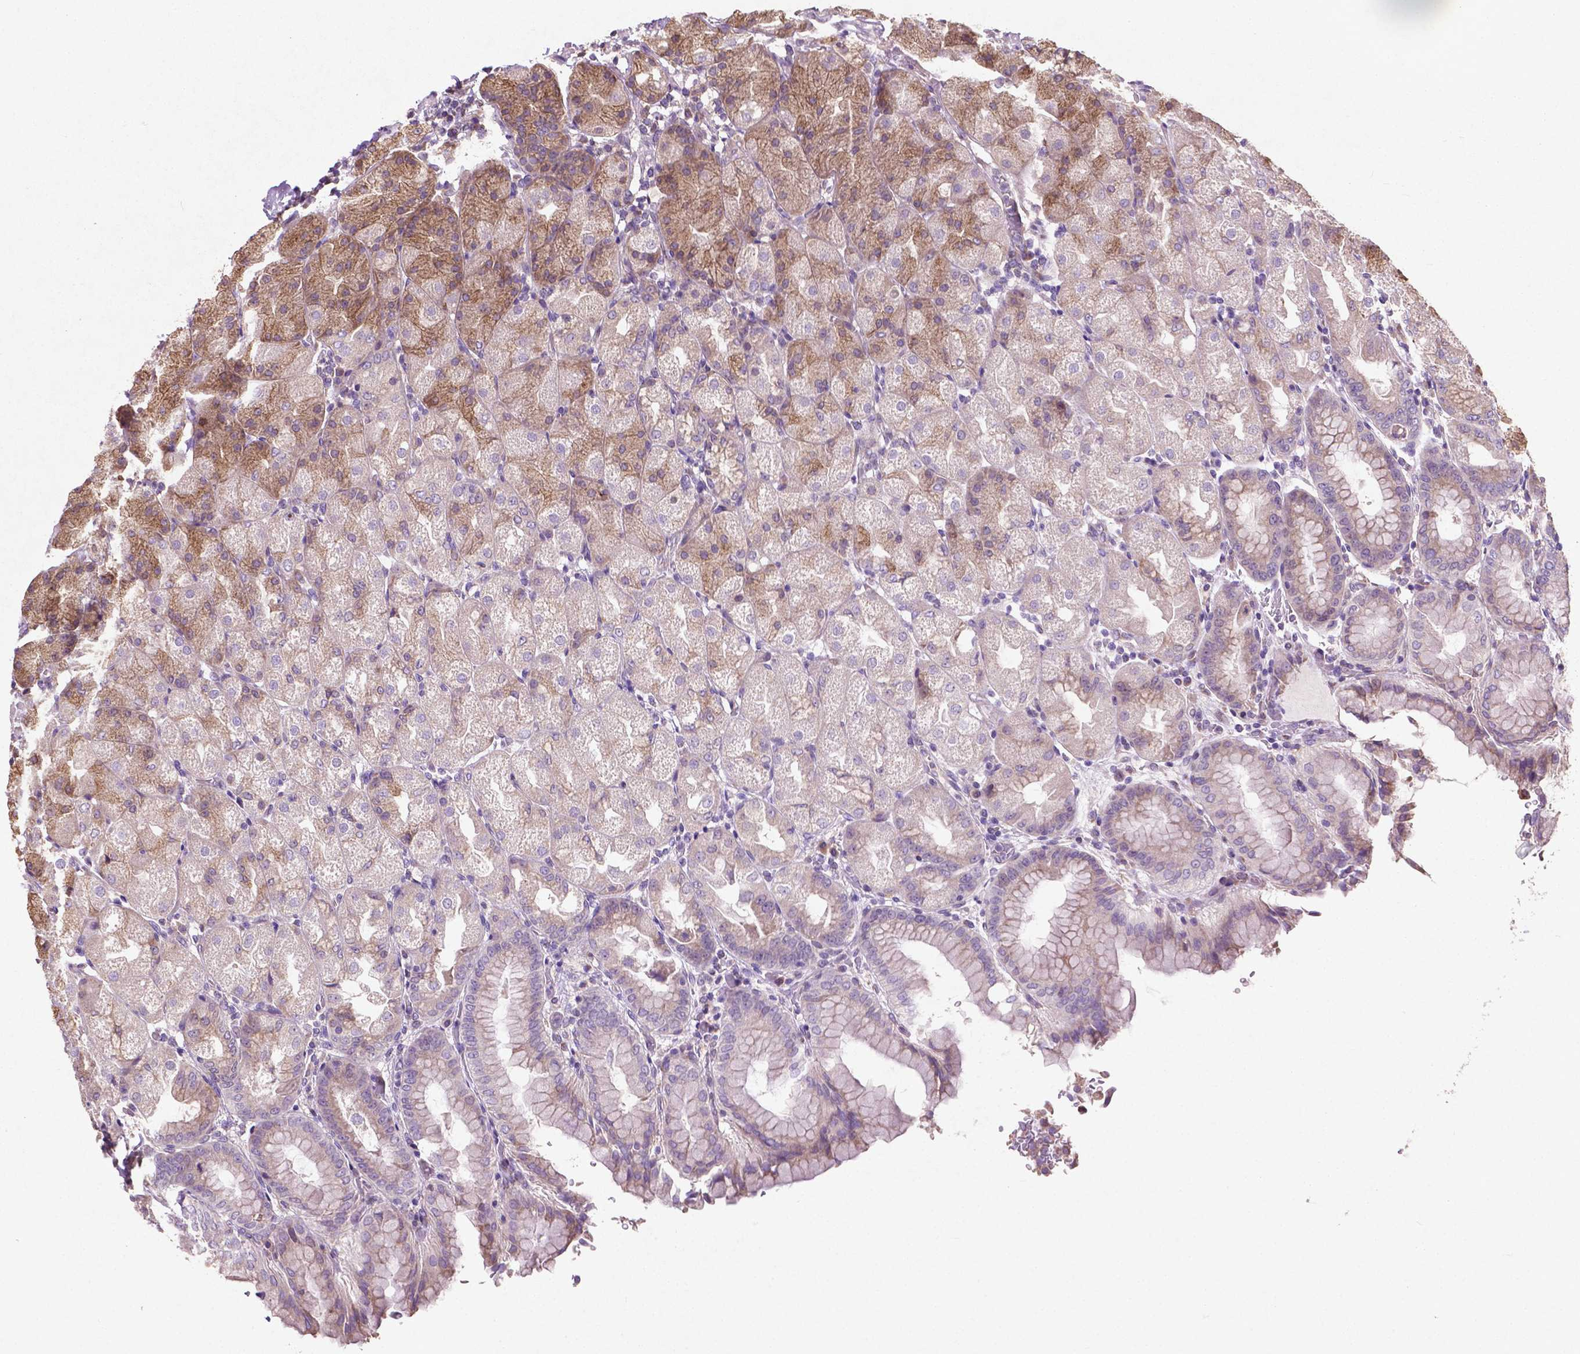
{"staining": {"intensity": "moderate", "quantity": "25%-75%", "location": "cytoplasmic/membranous"}, "tissue": "stomach", "cell_type": "Glandular cells", "image_type": "normal", "snomed": [{"axis": "morphology", "description": "Normal tissue, NOS"}, {"axis": "topography", "description": "Stomach, upper"}, {"axis": "topography", "description": "Stomach"}, {"axis": "topography", "description": "Stomach, lower"}], "caption": "A brown stain labels moderate cytoplasmic/membranous expression of a protein in glandular cells of normal stomach. (DAB IHC with brightfield microscopy, high magnification).", "gene": "MBTPS1", "patient": {"sex": "male", "age": 62}}